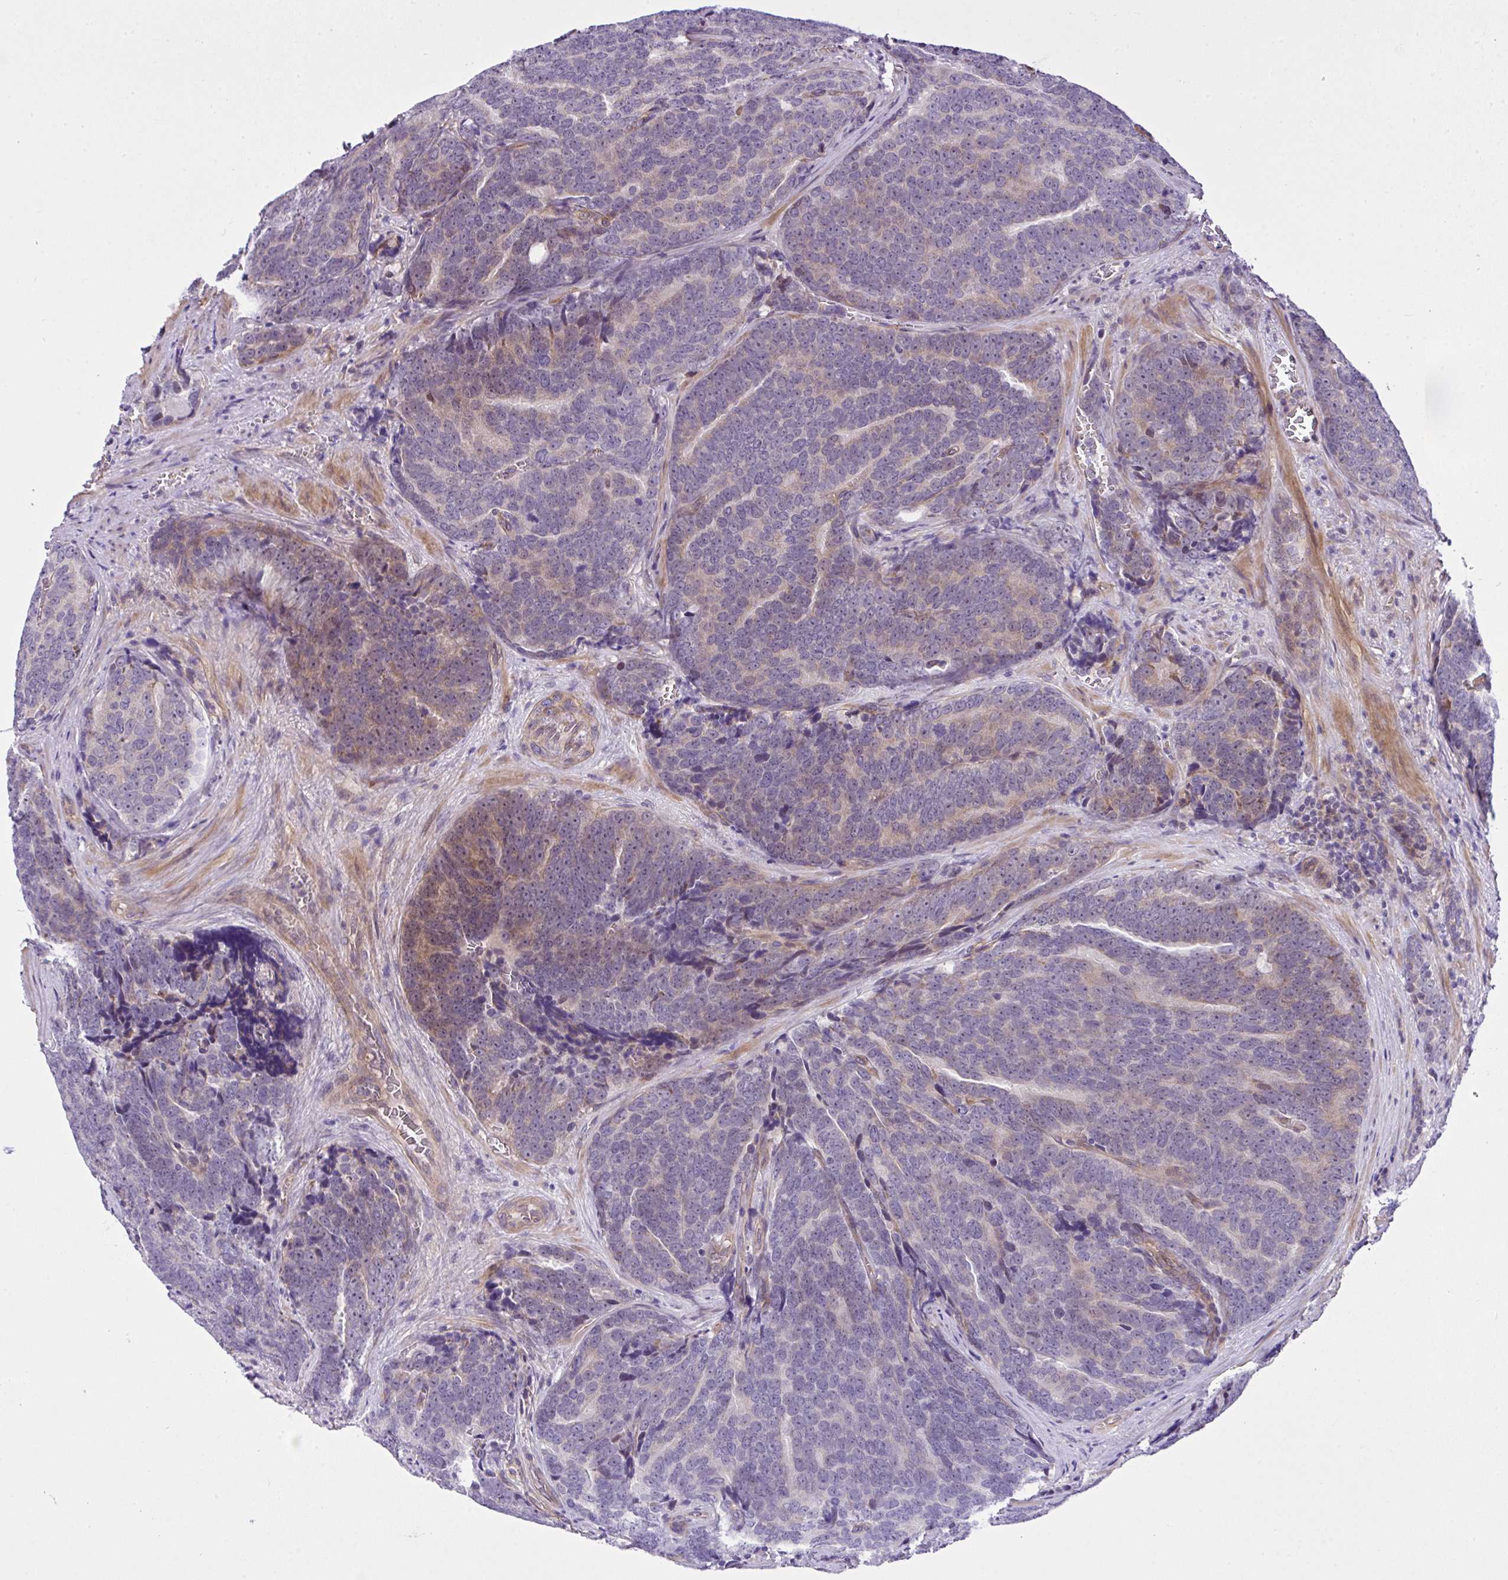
{"staining": {"intensity": "weak", "quantity": "<25%", "location": "cytoplasmic/membranous,nuclear"}, "tissue": "prostate cancer", "cell_type": "Tumor cells", "image_type": "cancer", "snomed": [{"axis": "morphology", "description": "Adenocarcinoma, Low grade"}, {"axis": "topography", "description": "Prostate"}], "caption": "The micrograph demonstrates no significant expression in tumor cells of prostate cancer (low-grade adenocarcinoma).", "gene": "RSKR", "patient": {"sex": "male", "age": 62}}